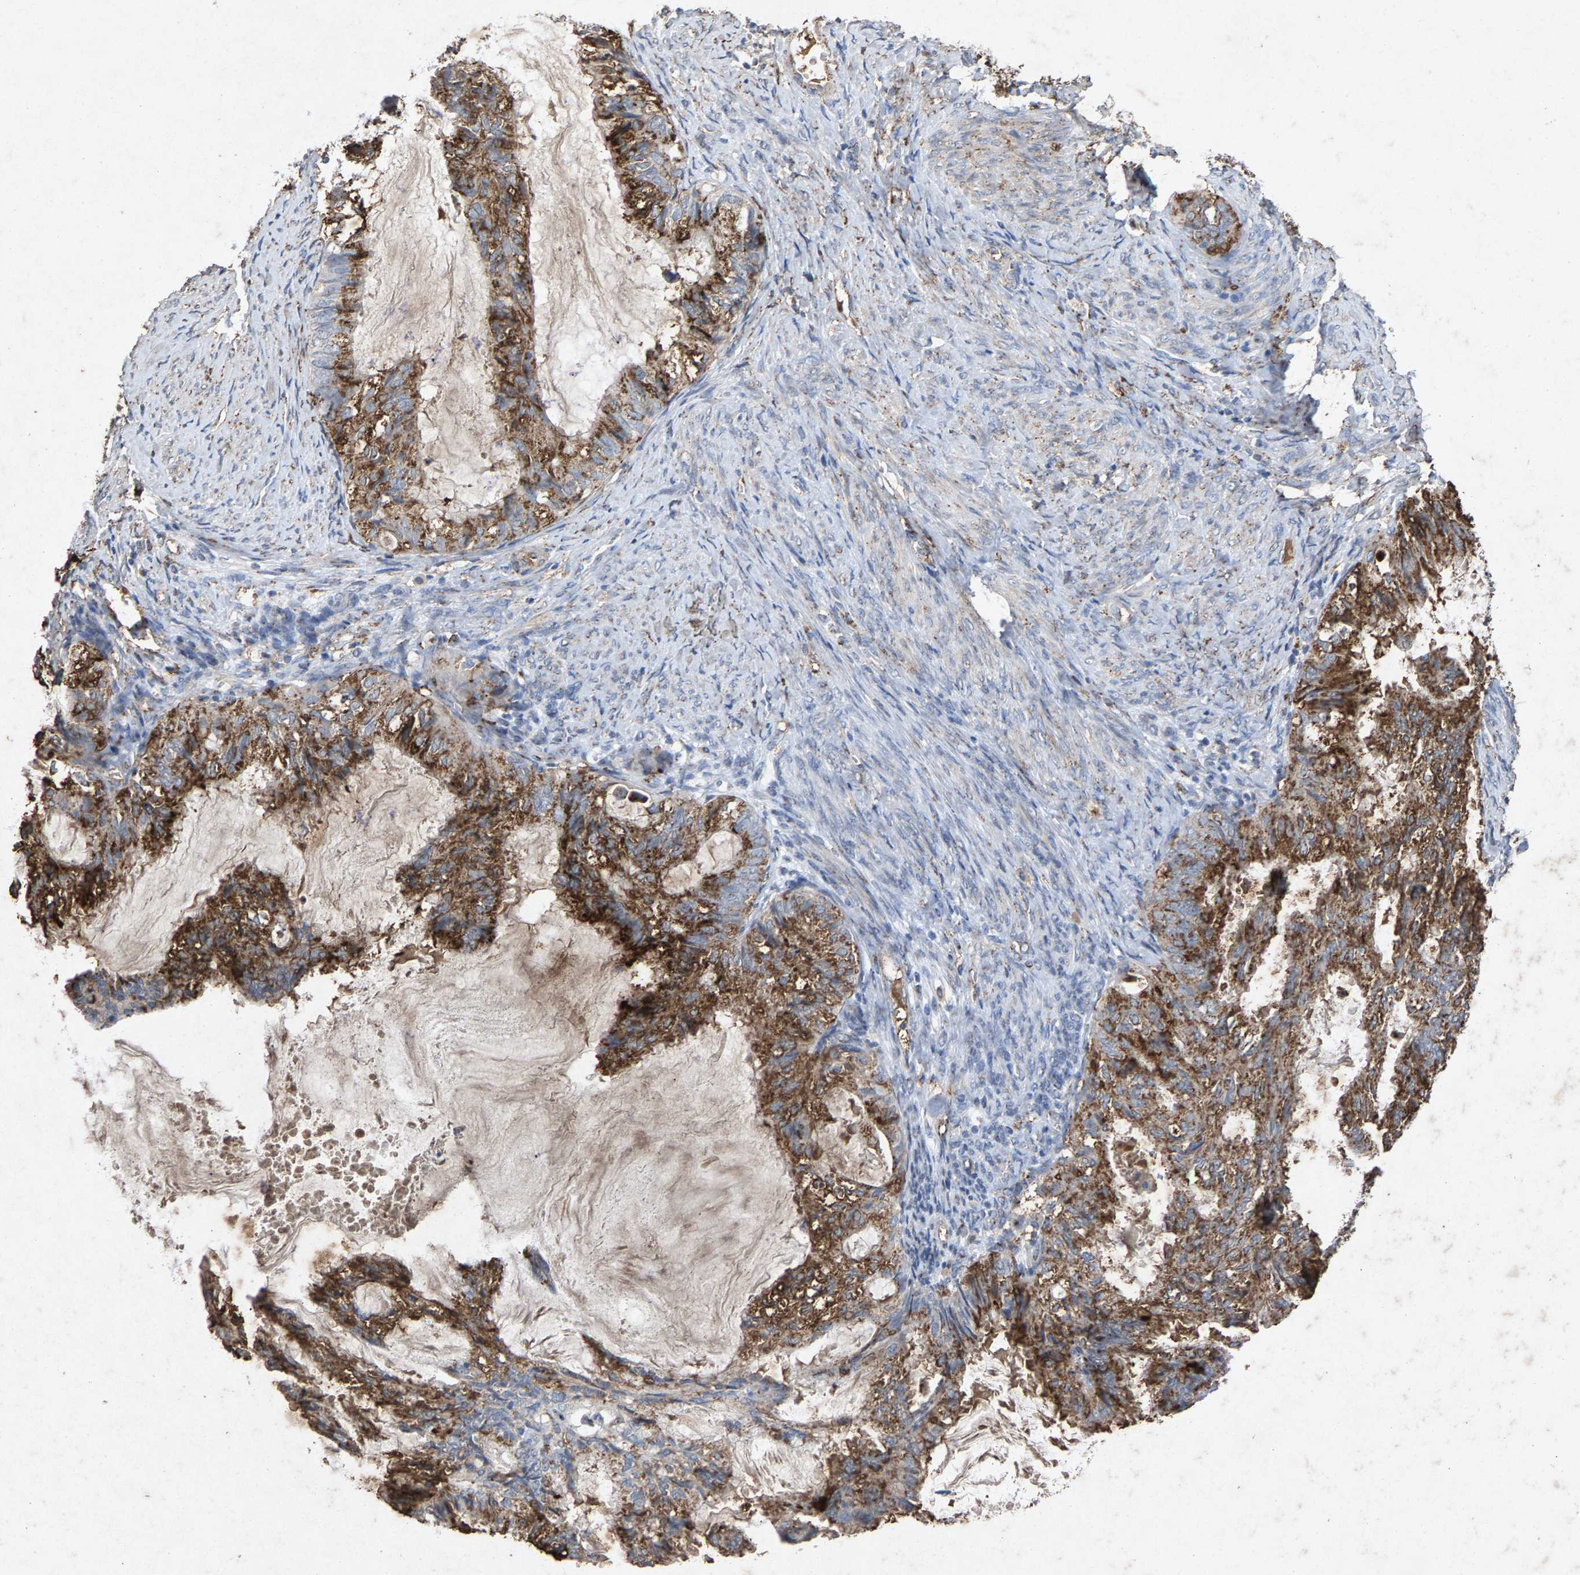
{"staining": {"intensity": "moderate", "quantity": ">75%", "location": "cytoplasmic/membranous"}, "tissue": "cervical cancer", "cell_type": "Tumor cells", "image_type": "cancer", "snomed": [{"axis": "morphology", "description": "Normal tissue, NOS"}, {"axis": "morphology", "description": "Adenocarcinoma, NOS"}, {"axis": "topography", "description": "Cervix"}, {"axis": "topography", "description": "Endometrium"}], "caption": "Human cervical adenocarcinoma stained with a protein marker exhibits moderate staining in tumor cells.", "gene": "MAN2A1", "patient": {"sex": "female", "age": 86}}